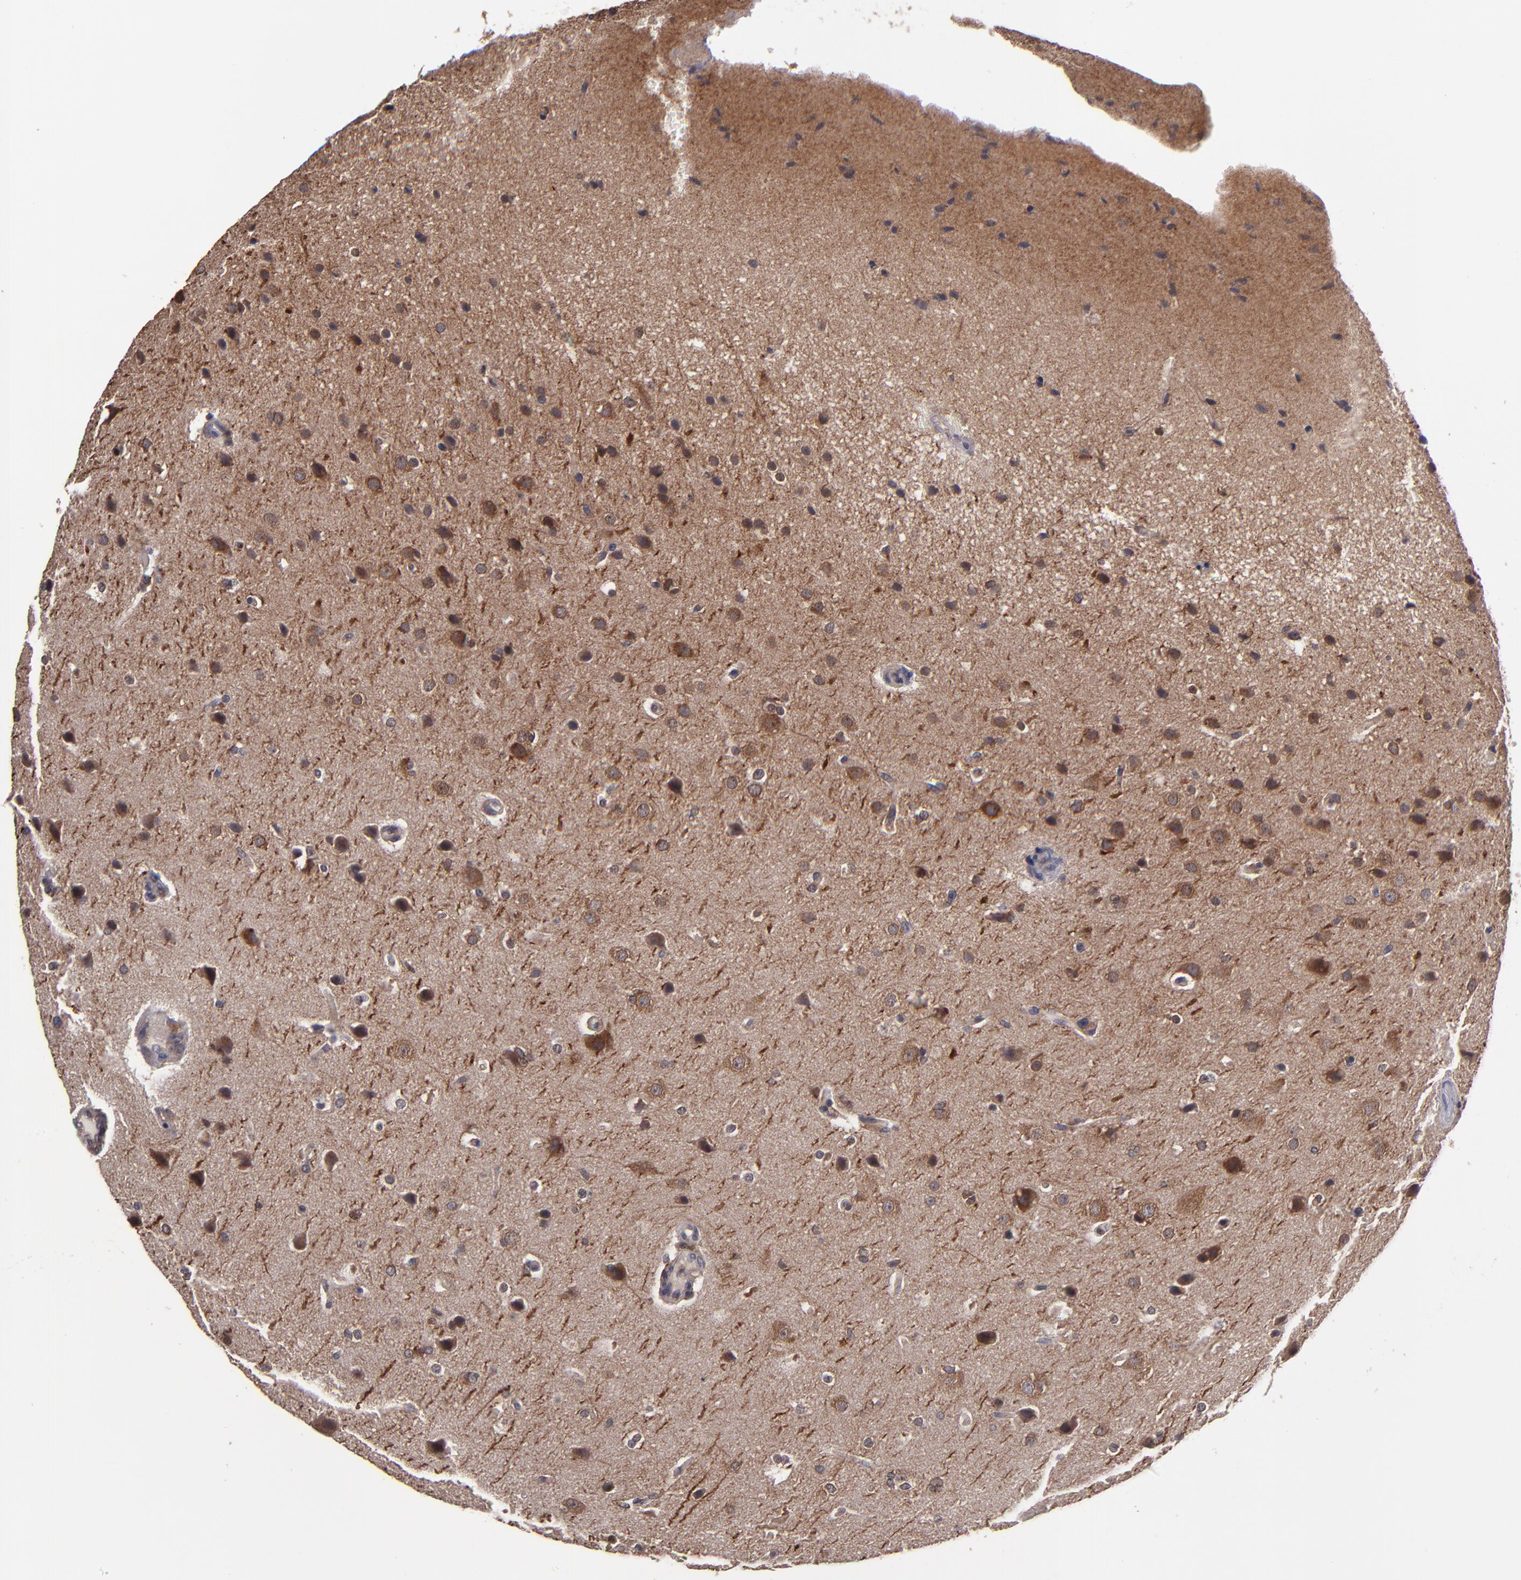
{"staining": {"intensity": "strong", "quantity": ">75%", "location": "cytoplasmic/membranous"}, "tissue": "glioma", "cell_type": "Tumor cells", "image_type": "cancer", "snomed": [{"axis": "morphology", "description": "Glioma, malignant, Low grade"}, {"axis": "topography", "description": "Cerebral cortex"}], "caption": "High-magnification brightfield microscopy of malignant glioma (low-grade) stained with DAB (brown) and counterstained with hematoxylin (blue). tumor cells exhibit strong cytoplasmic/membranous positivity is appreciated in approximately>75% of cells. (DAB IHC with brightfield microscopy, high magnification).", "gene": "NF2", "patient": {"sex": "female", "age": 47}}